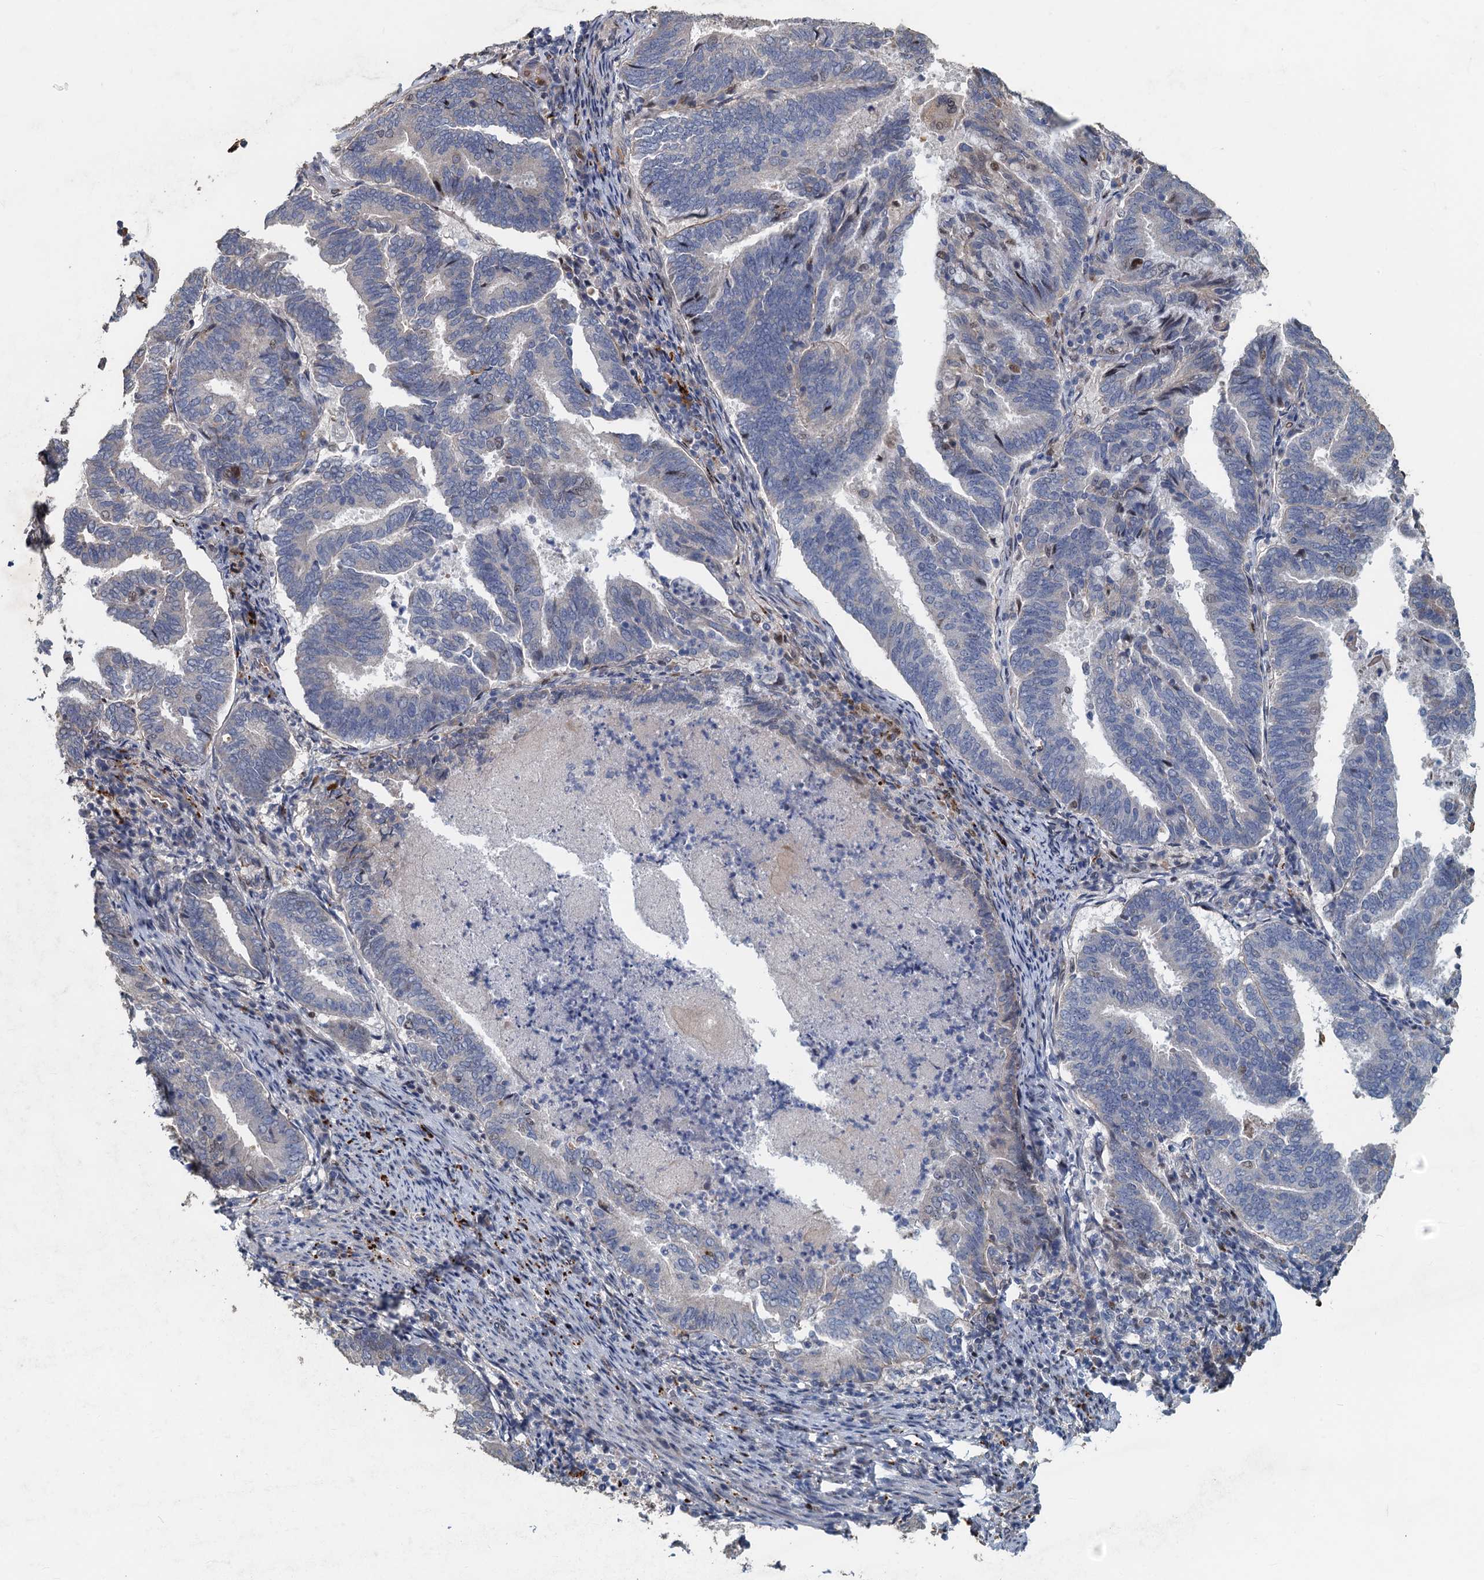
{"staining": {"intensity": "weak", "quantity": "<25%", "location": "nuclear"}, "tissue": "endometrial cancer", "cell_type": "Tumor cells", "image_type": "cancer", "snomed": [{"axis": "morphology", "description": "Adenocarcinoma, NOS"}, {"axis": "topography", "description": "Endometrium"}], "caption": "High magnification brightfield microscopy of adenocarcinoma (endometrial) stained with DAB (brown) and counterstained with hematoxylin (blue): tumor cells show no significant positivity.", "gene": "AGRN", "patient": {"sex": "female", "age": 80}}